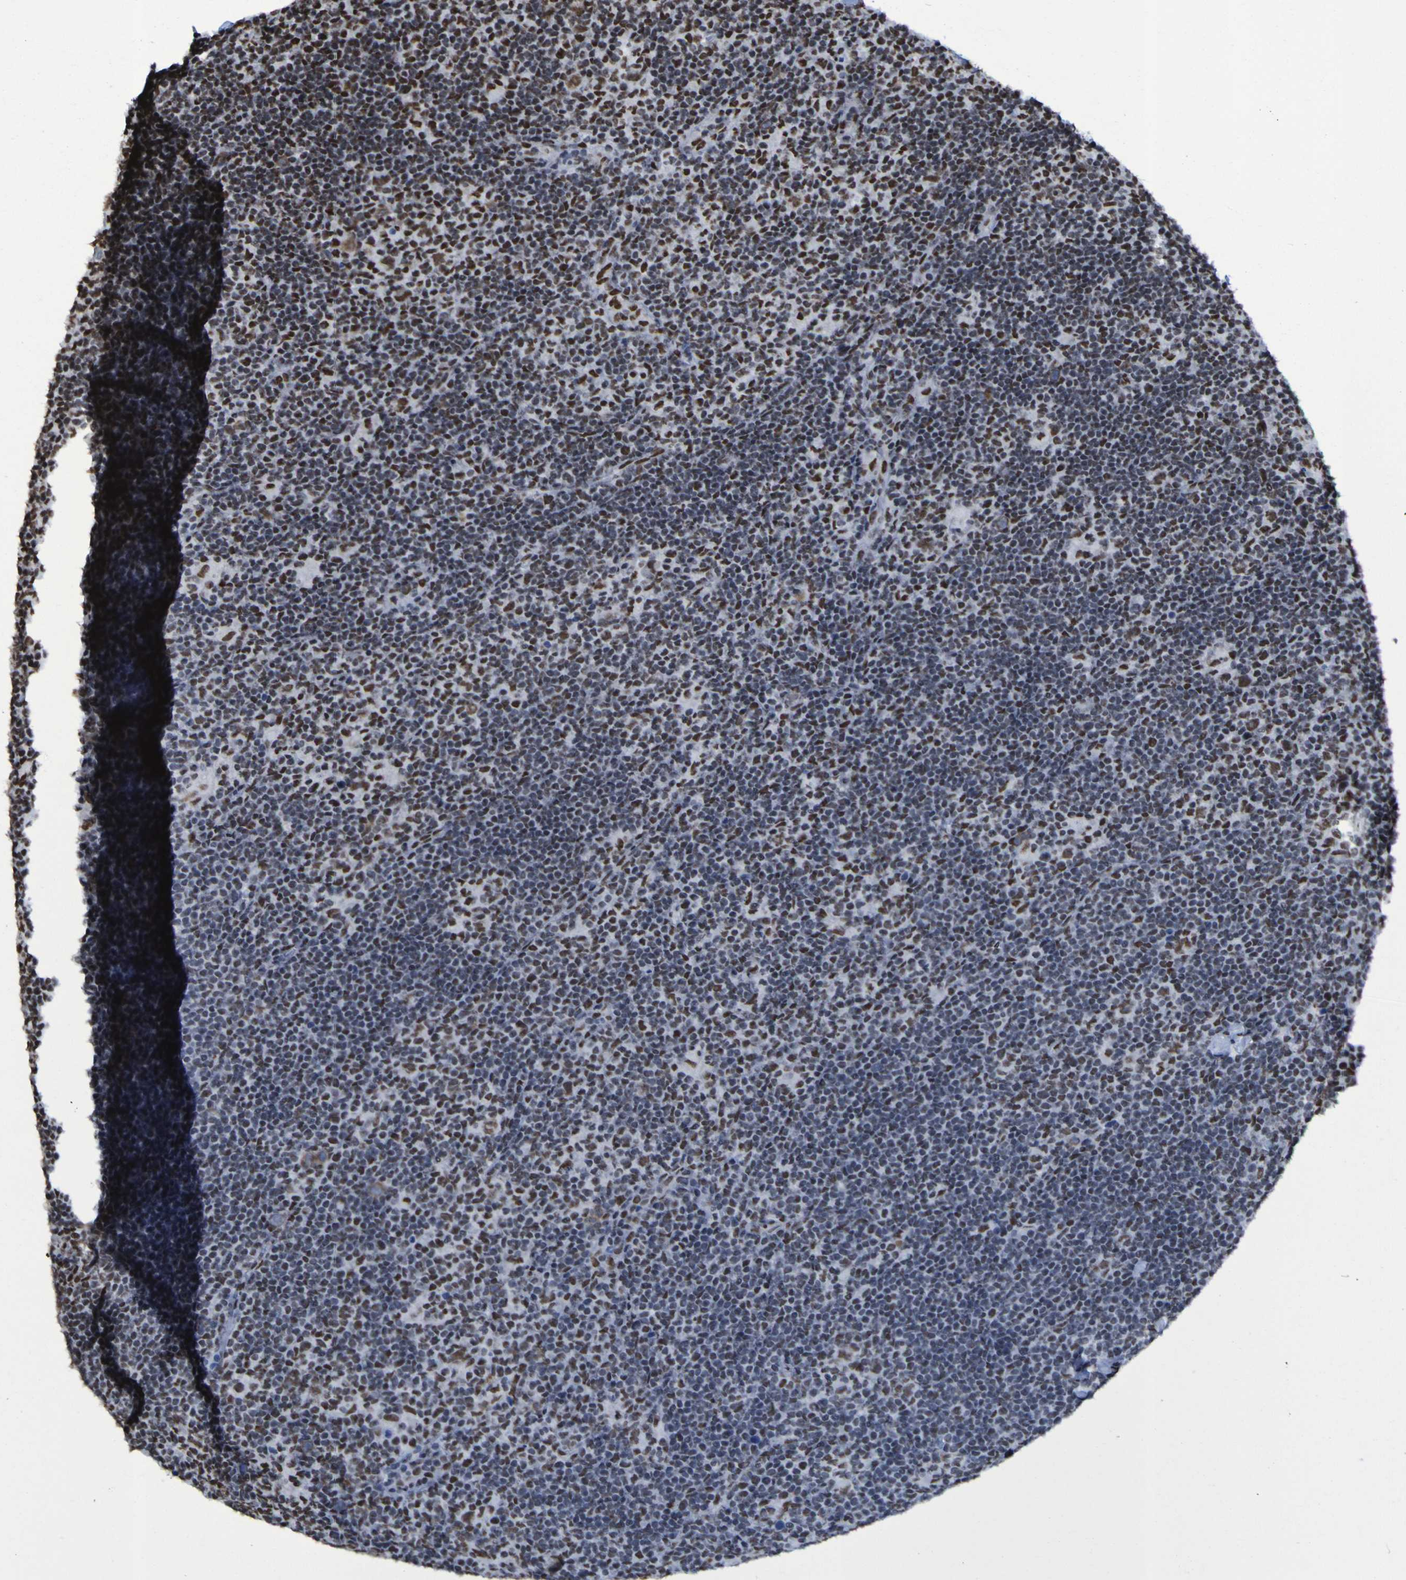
{"staining": {"intensity": "moderate", "quantity": ">75%", "location": "cytoplasmic/membranous"}, "tissue": "lymphoma", "cell_type": "Tumor cells", "image_type": "cancer", "snomed": [{"axis": "morphology", "description": "Hodgkin's disease, NOS"}, {"axis": "topography", "description": "Lymph node"}], "caption": "A micrograph of lymphoma stained for a protein shows moderate cytoplasmic/membranous brown staining in tumor cells.", "gene": "HNRNPR", "patient": {"sex": "female", "age": 57}}